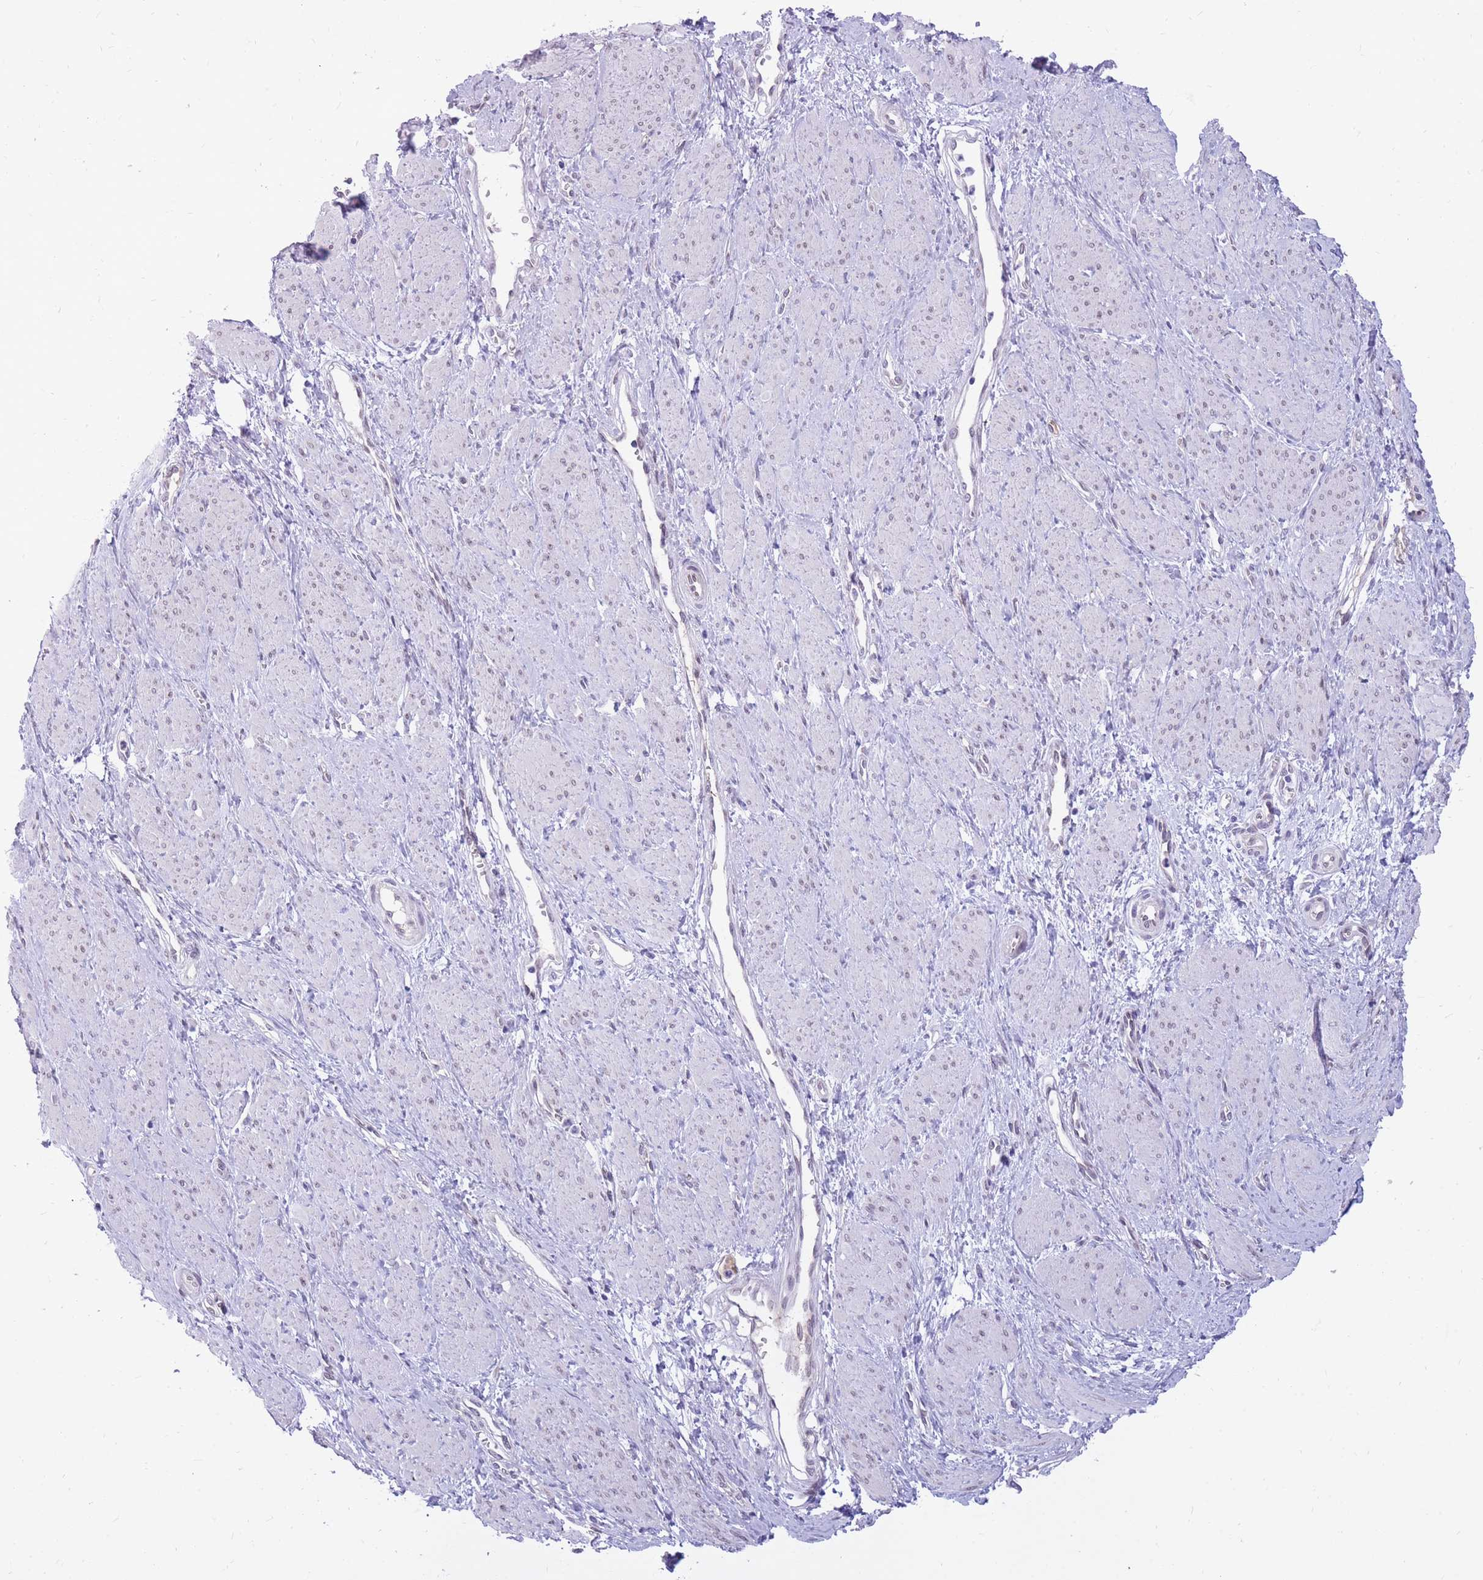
{"staining": {"intensity": "negative", "quantity": "none", "location": "none"}, "tissue": "smooth muscle", "cell_type": "Smooth muscle cells", "image_type": "normal", "snomed": [{"axis": "morphology", "description": "Normal tissue, NOS"}, {"axis": "topography", "description": "Smooth muscle"}, {"axis": "topography", "description": "Uterus"}], "caption": "Immunohistochemistry micrograph of normal human smooth muscle stained for a protein (brown), which demonstrates no expression in smooth muscle cells. (Brightfield microscopy of DAB (3,3'-diaminobenzidine) IHC at high magnification).", "gene": "HOOK2", "patient": {"sex": "female", "age": 39}}